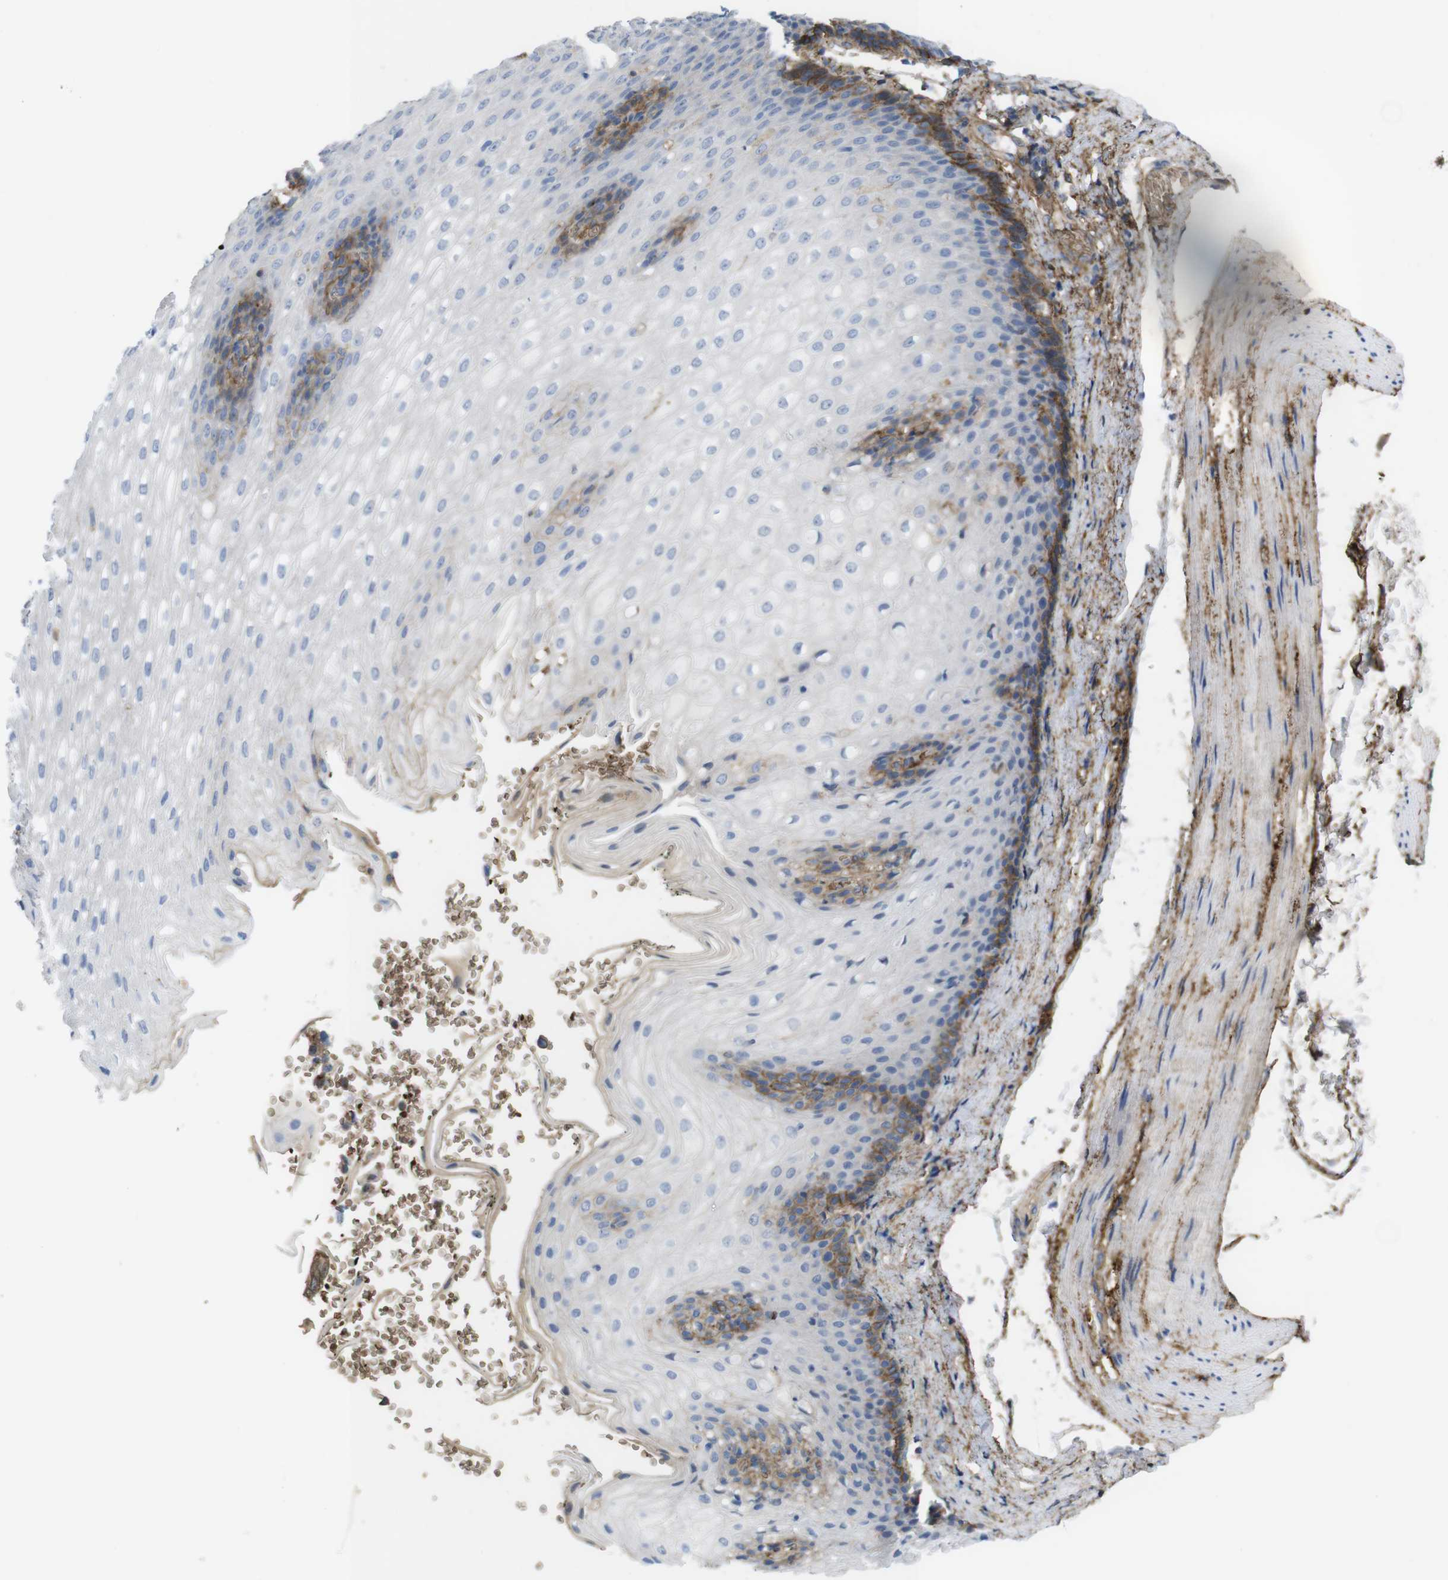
{"staining": {"intensity": "strong", "quantity": "<25%", "location": "cytoplasmic/membranous"}, "tissue": "esophagus", "cell_type": "Squamous epithelial cells", "image_type": "normal", "snomed": [{"axis": "morphology", "description": "Normal tissue, NOS"}, {"axis": "topography", "description": "Esophagus"}], "caption": "A medium amount of strong cytoplasmic/membranous staining is identified in approximately <25% of squamous epithelial cells in unremarkable esophagus.", "gene": "CYBRD1", "patient": {"sex": "male", "age": 48}}